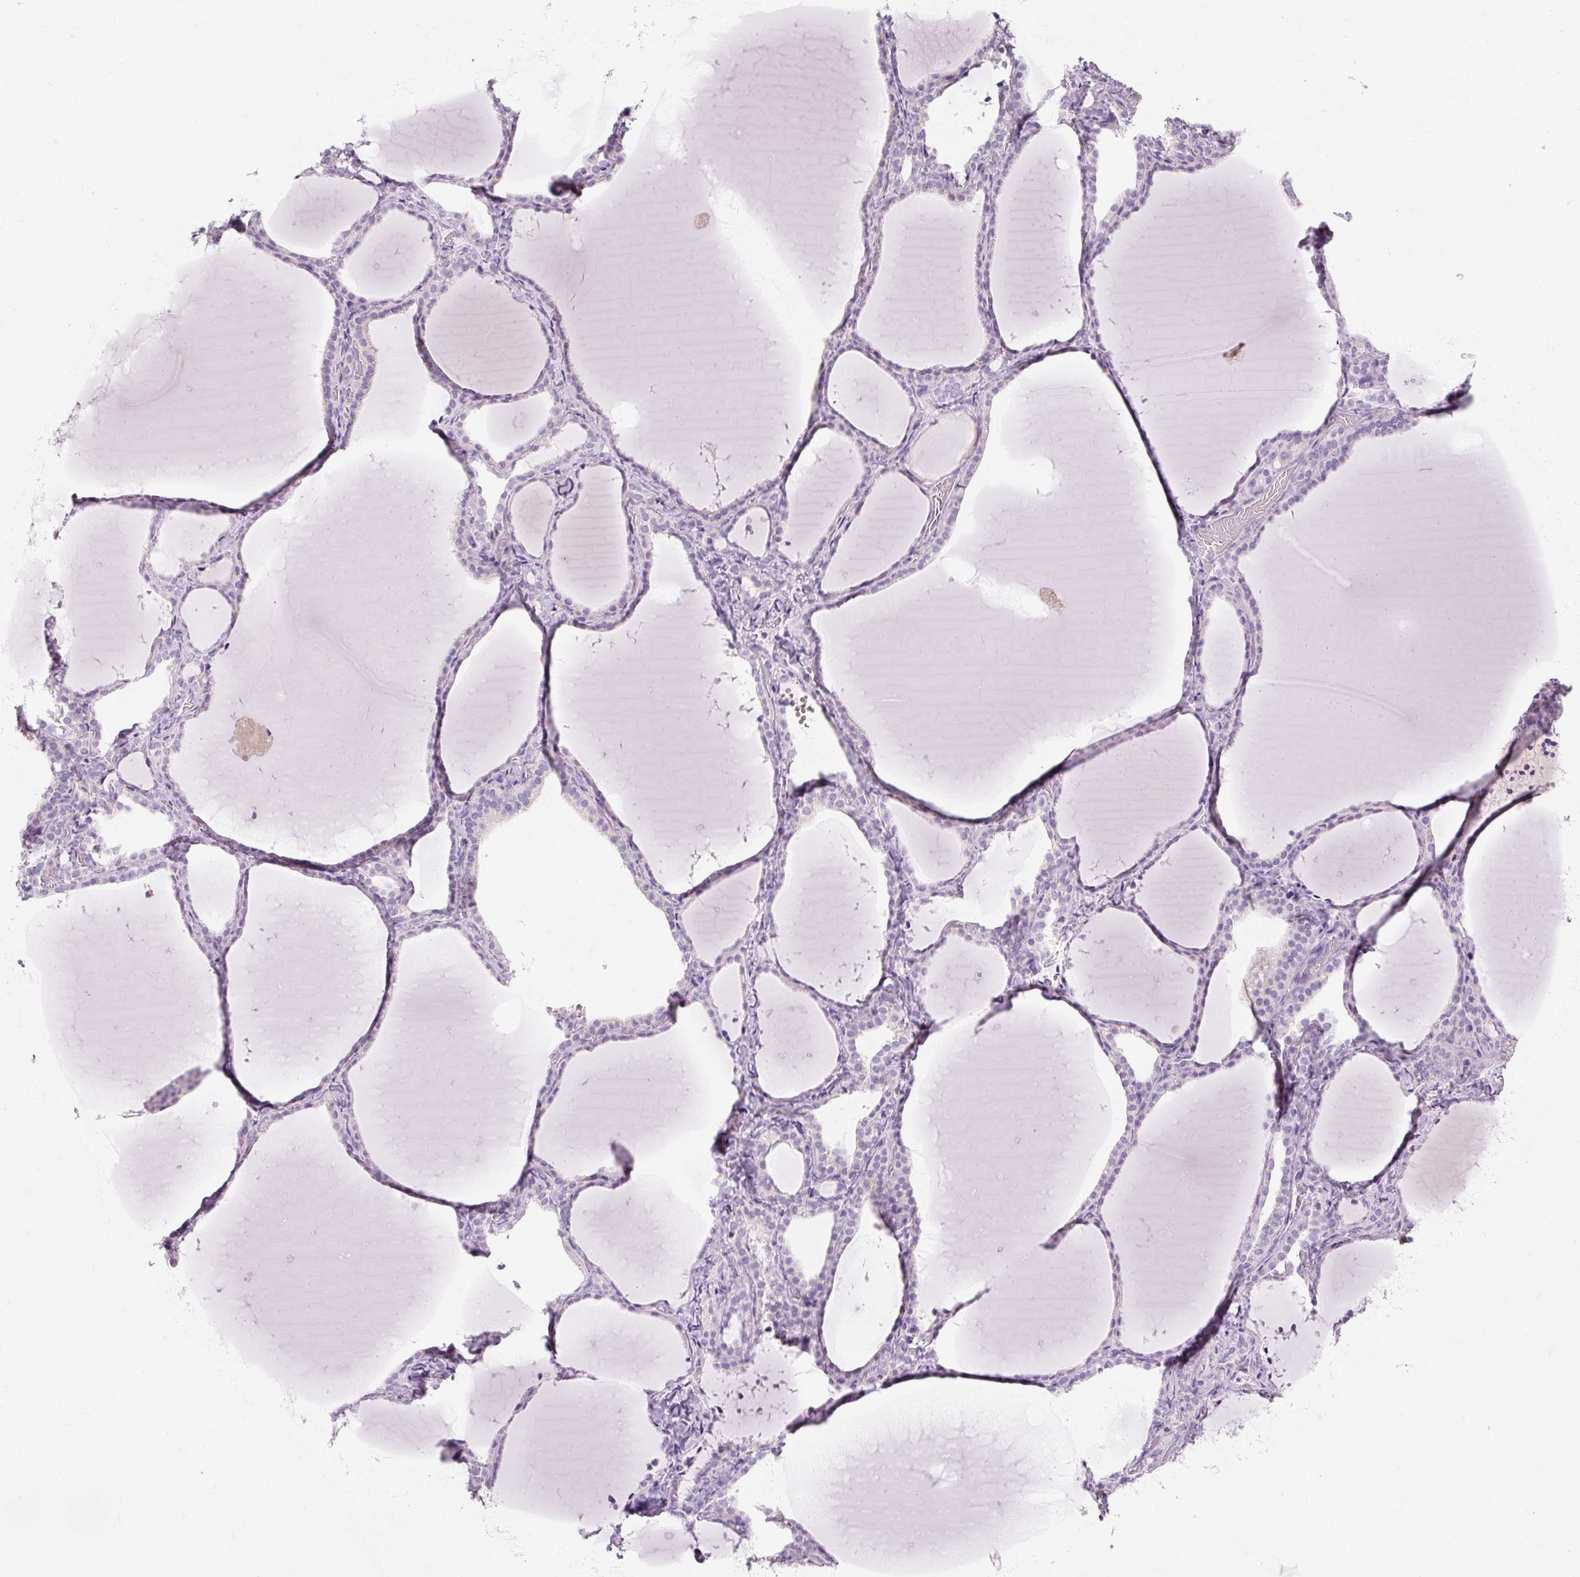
{"staining": {"intensity": "negative", "quantity": "none", "location": "none"}, "tissue": "thyroid gland", "cell_type": "Glandular cells", "image_type": "normal", "snomed": [{"axis": "morphology", "description": "Normal tissue, NOS"}, {"axis": "topography", "description": "Thyroid gland"}], "caption": "Photomicrograph shows no significant protein staining in glandular cells of normal thyroid gland.", "gene": "NFE2L3", "patient": {"sex": "female", "age": 22}}